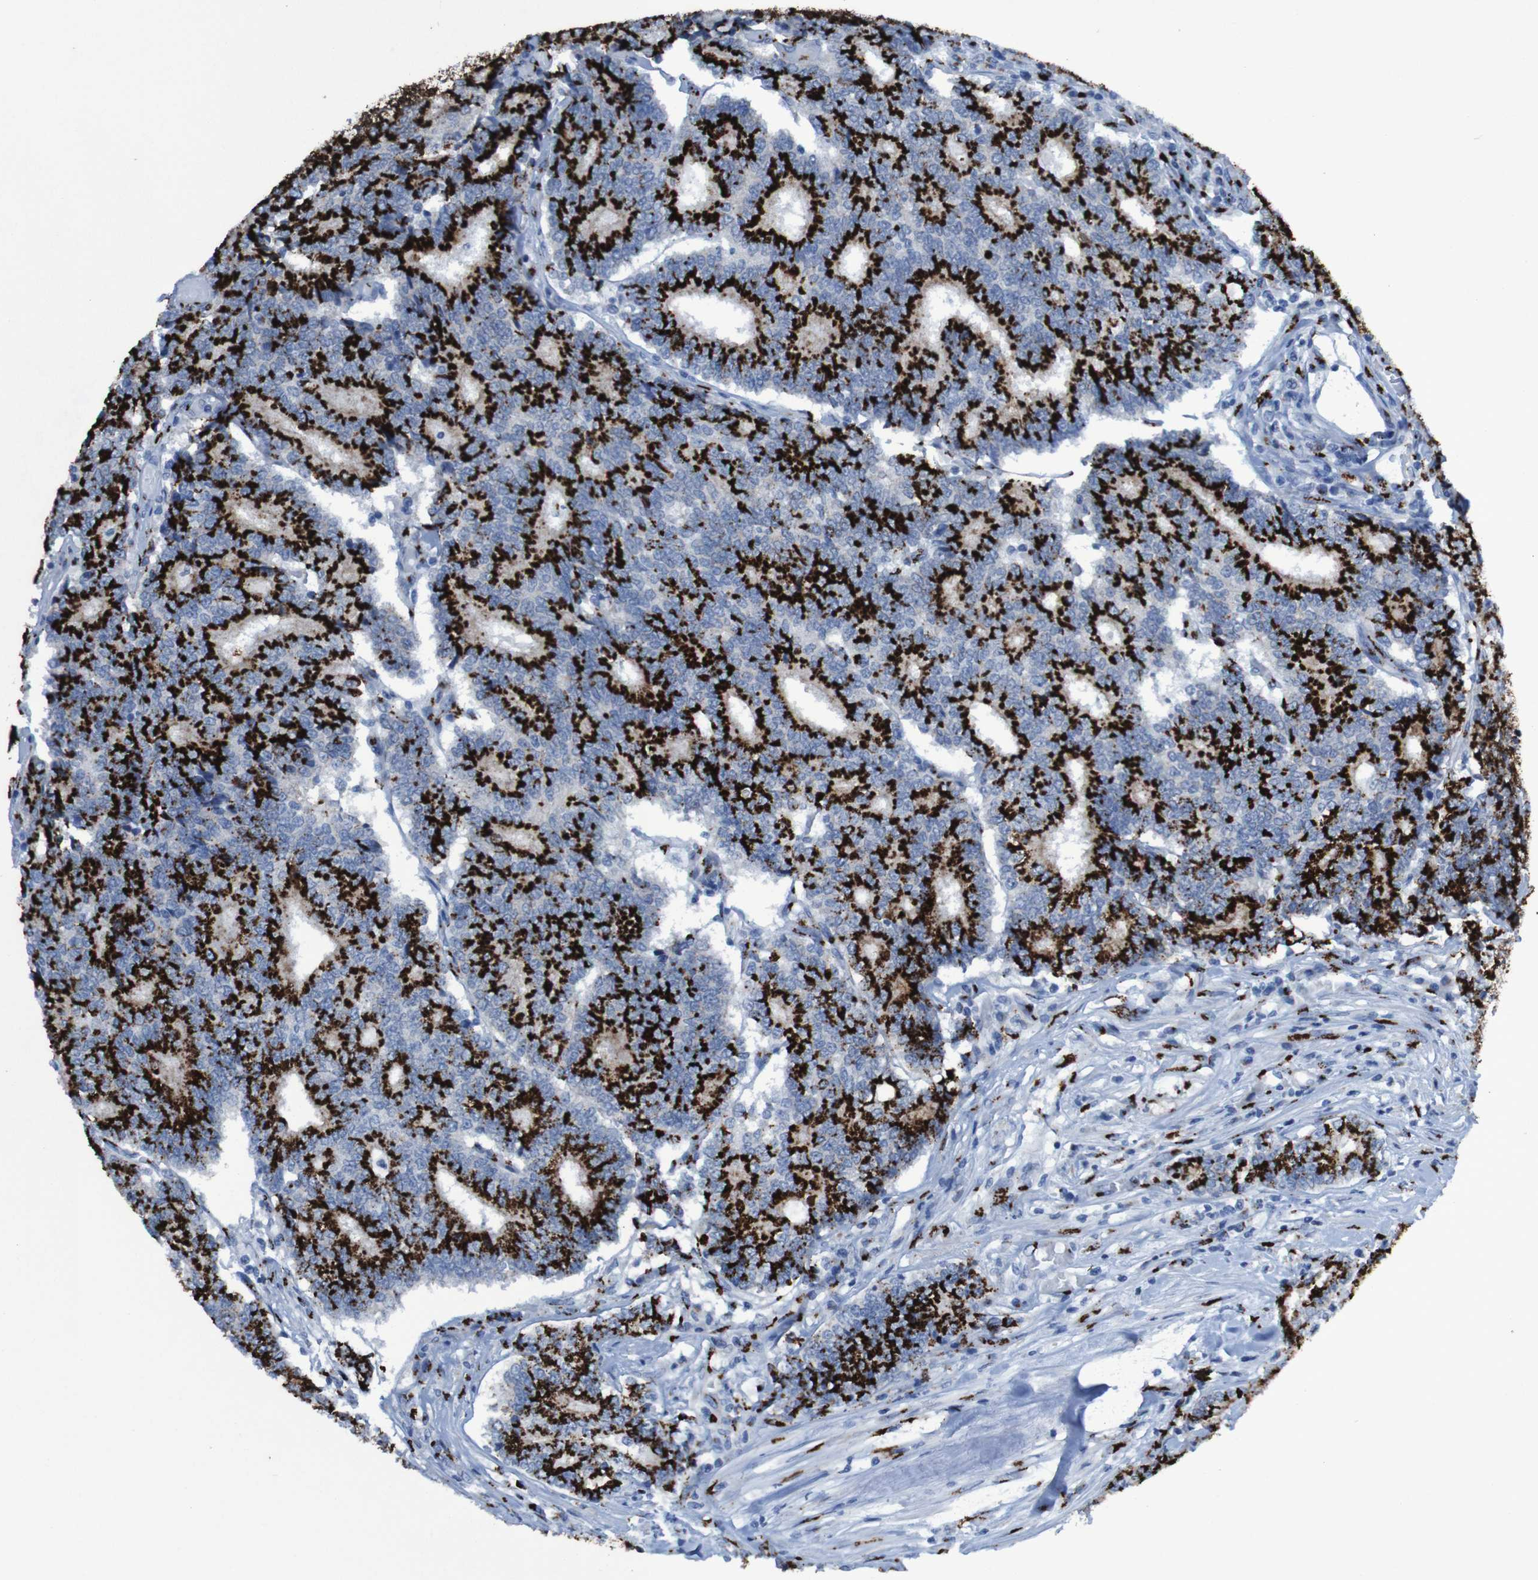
{"staining": {"intensity": "strong", "quantity": ">75%", "location": "cytoplasmic/membranous"}, "tissue": "prostate cancer", "cell_type": "Tumor cells", "image_type": "cancer", "snomed": [{"axis": "morphology", "description": "Normal tissue, NOS"}, {"axis": "morphology", "description": "Adenocarcinoma, High grade"}, {"axis": "topography", "description": "Prostate"}, {"axis": "topography", "description": "Seminal veicle"}], "caption": "Human prostate high-grade adenocarcinoma stained with a brown dye exhibits strong cytoplasmic/membranous positive positivity in about >75% of tumor cells.", "gene": "GOLM1", "patient": {"sex": "male", "age": 55}}